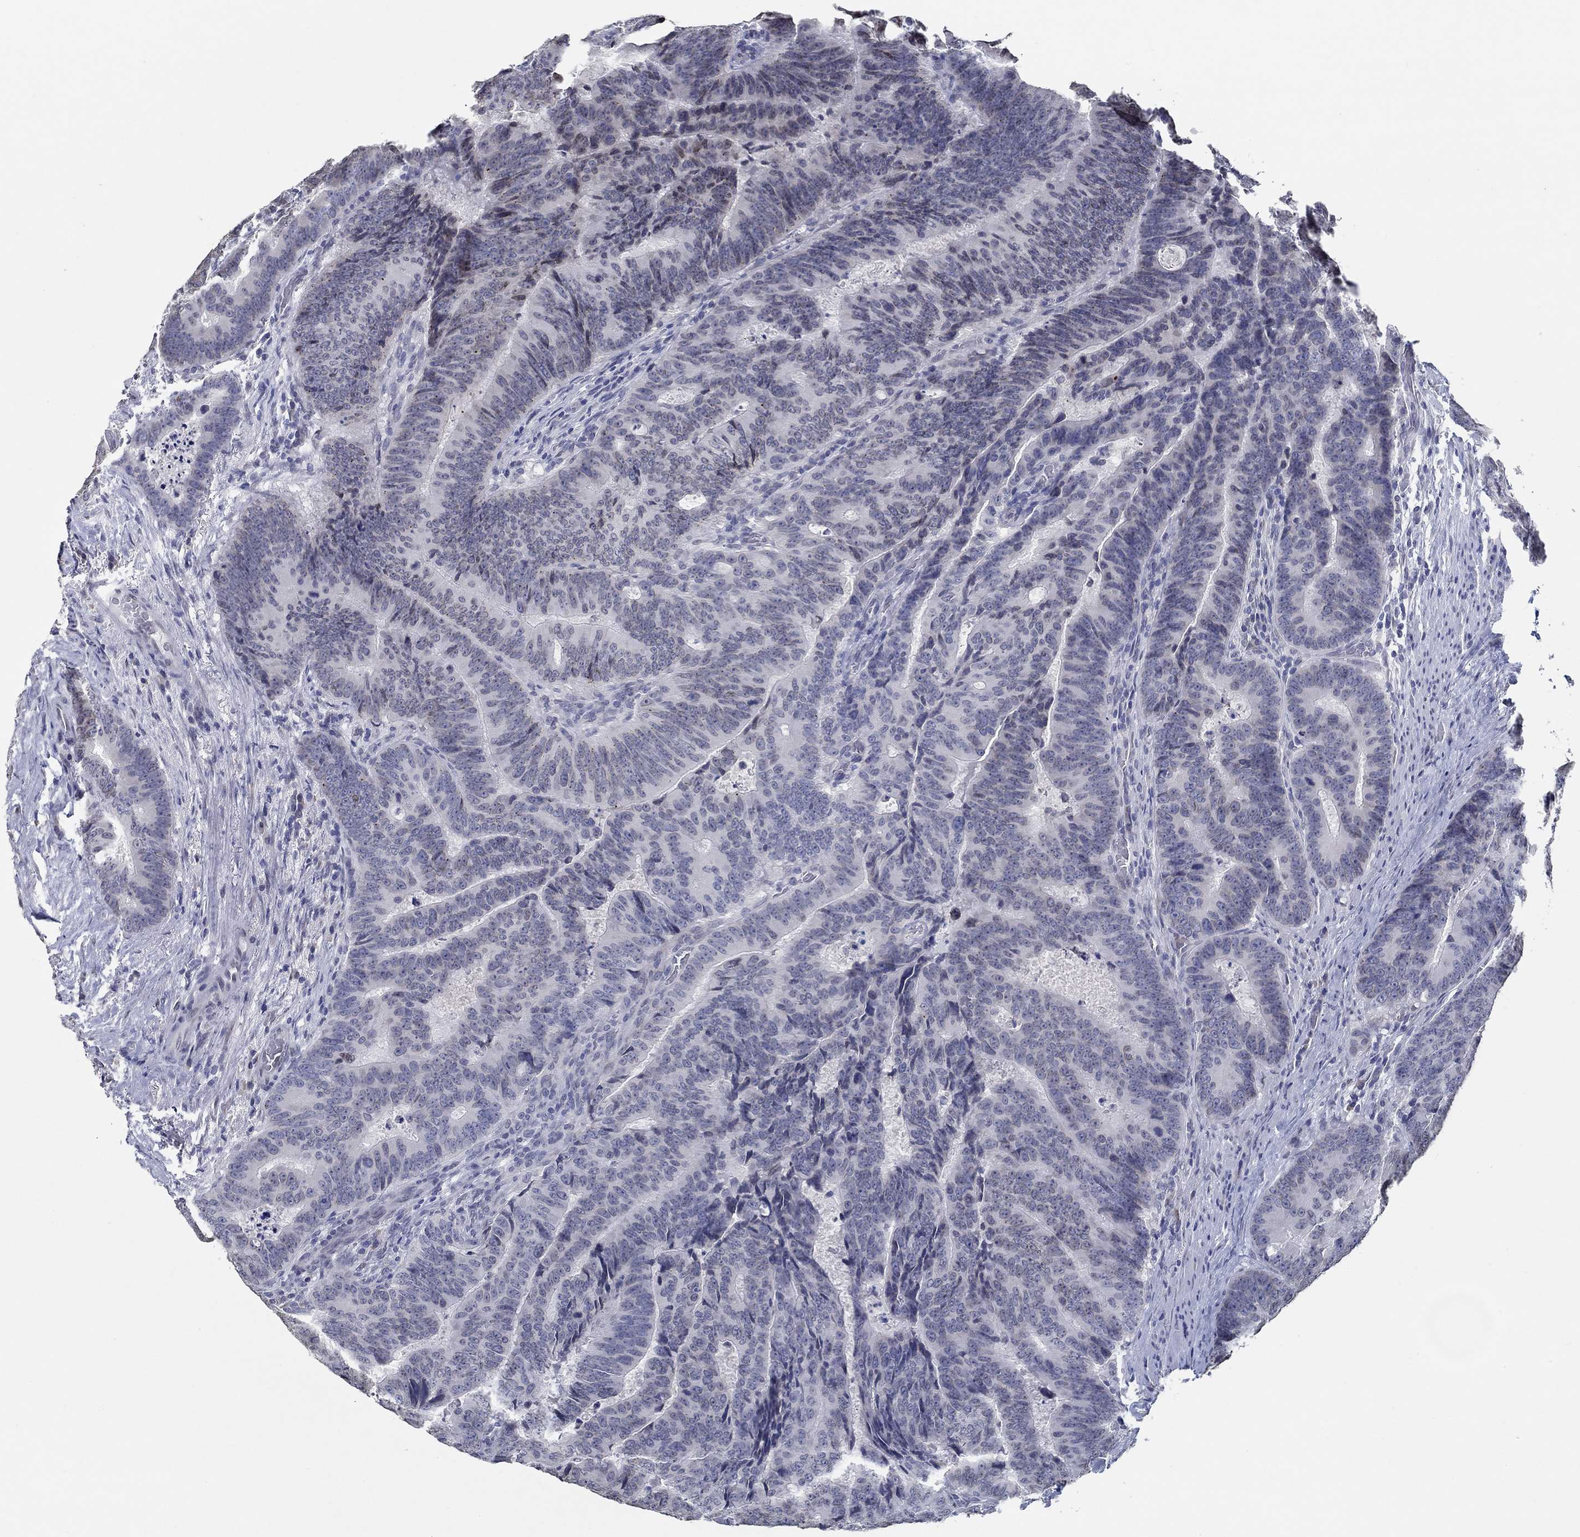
{"staining": {"intensity": "negative", "quantity": "none", "location": "none"}, "tissue": "colorectal cancer", "cell_type": "Tumor cells", "image_type": "cancer", "snomed": [{"axis": "morphology", "description": "Adenocarcinoma, NOS"}, {"axis": "topography", "description": "Colon"}], "caption": "A high-resolution photomicrograph shows immunohistochemistry (IHC) staining of colorectal cancer, which exhibits no significant positivity in tumor cells.", "gene": "NUP155", "patient": {"sex": "female", "age": 82}}